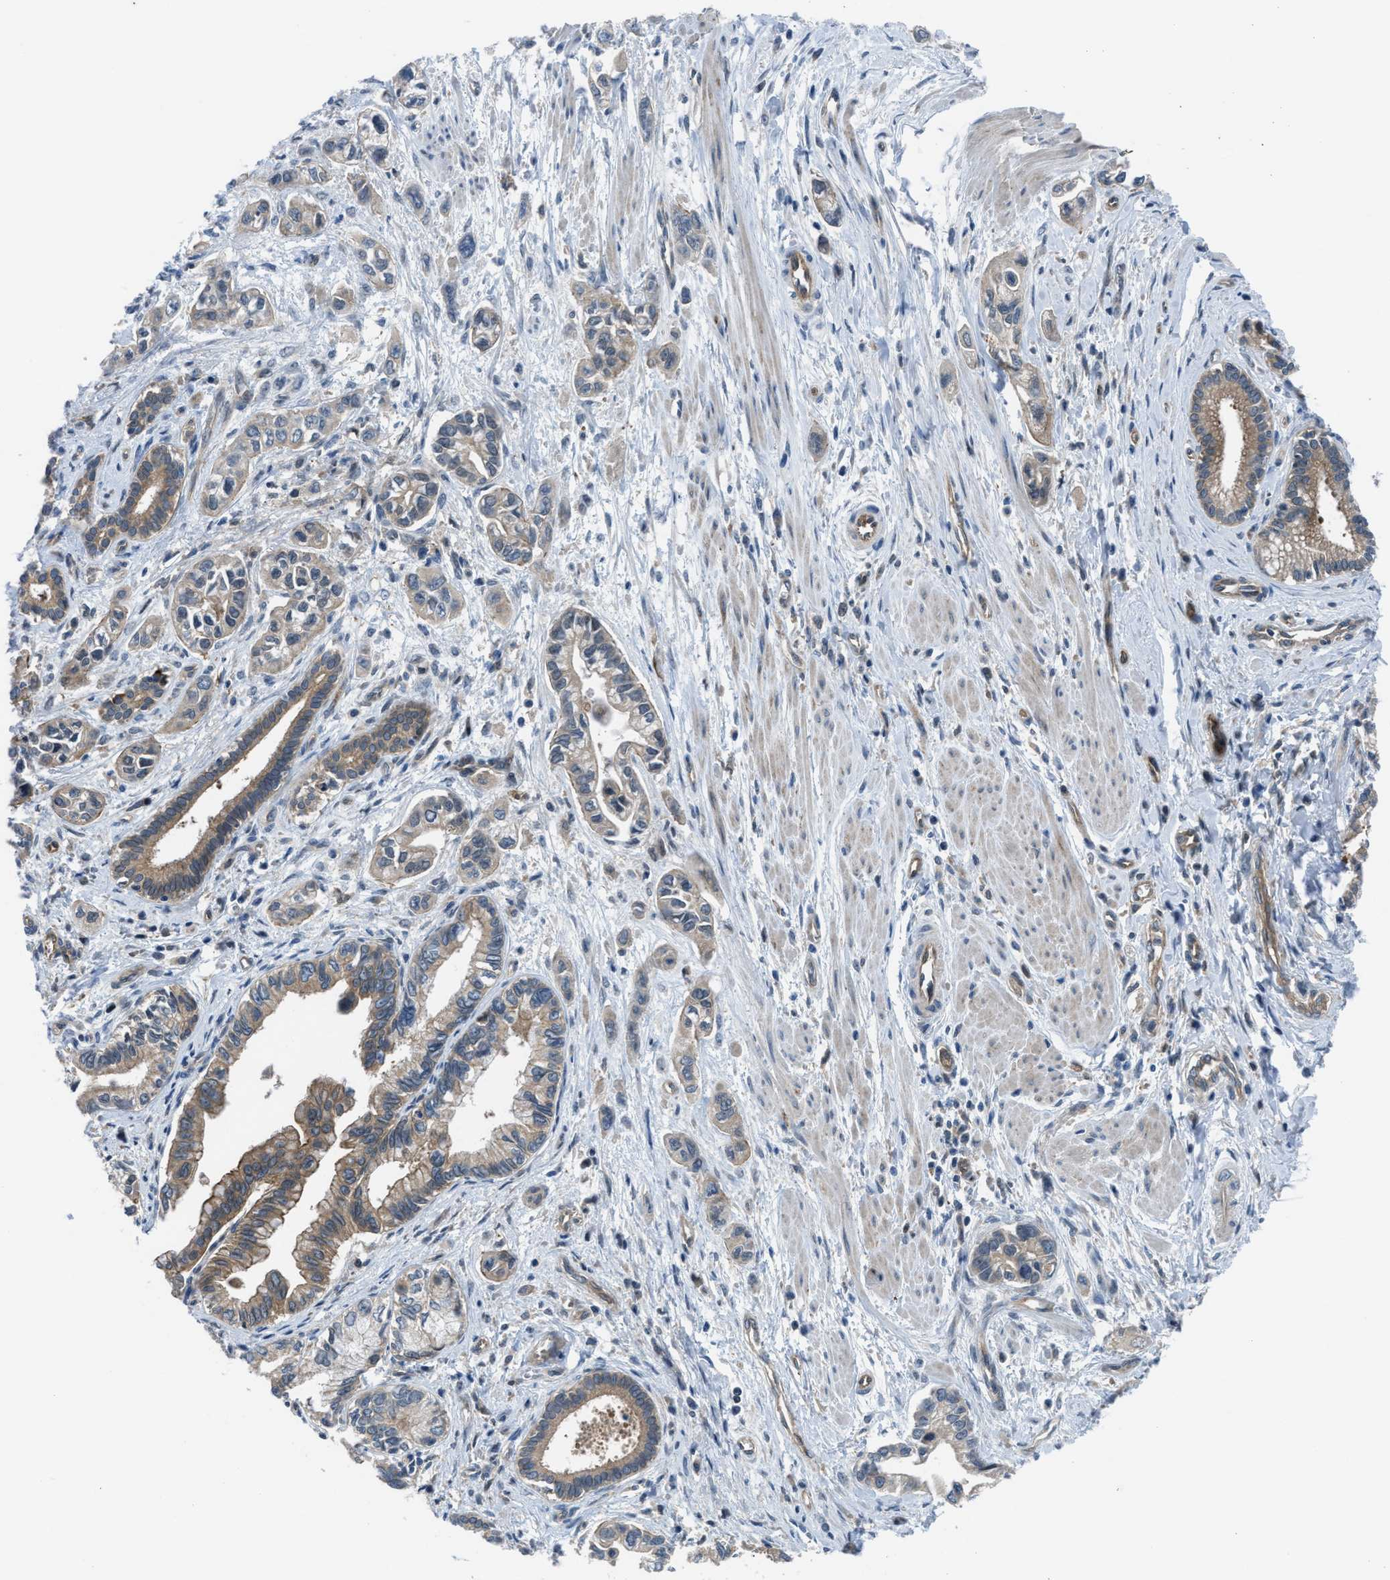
{"staining": {"intensity": "weak", "quantity": ">75%", "location": "cytoplasmic/membranous"}, "tissue": "pancreatic cancer", "cell_type": "Tumor cells", "image_type": "cancer", "snomed": [{"axis": "morphology", "description": "Adenocarcinoma, NOS"}, {"axis": "topography", "description": "Pancreas"}], "caption": "A histopathology image showing weak cytoplasmic/membranous positivity in about >75% of tumor cells in pancreatic cancer, as visualized by brown immunohistochemical staining.", "gene": "BAZ2B", "patient": {"sex": "male", "age": 74}}